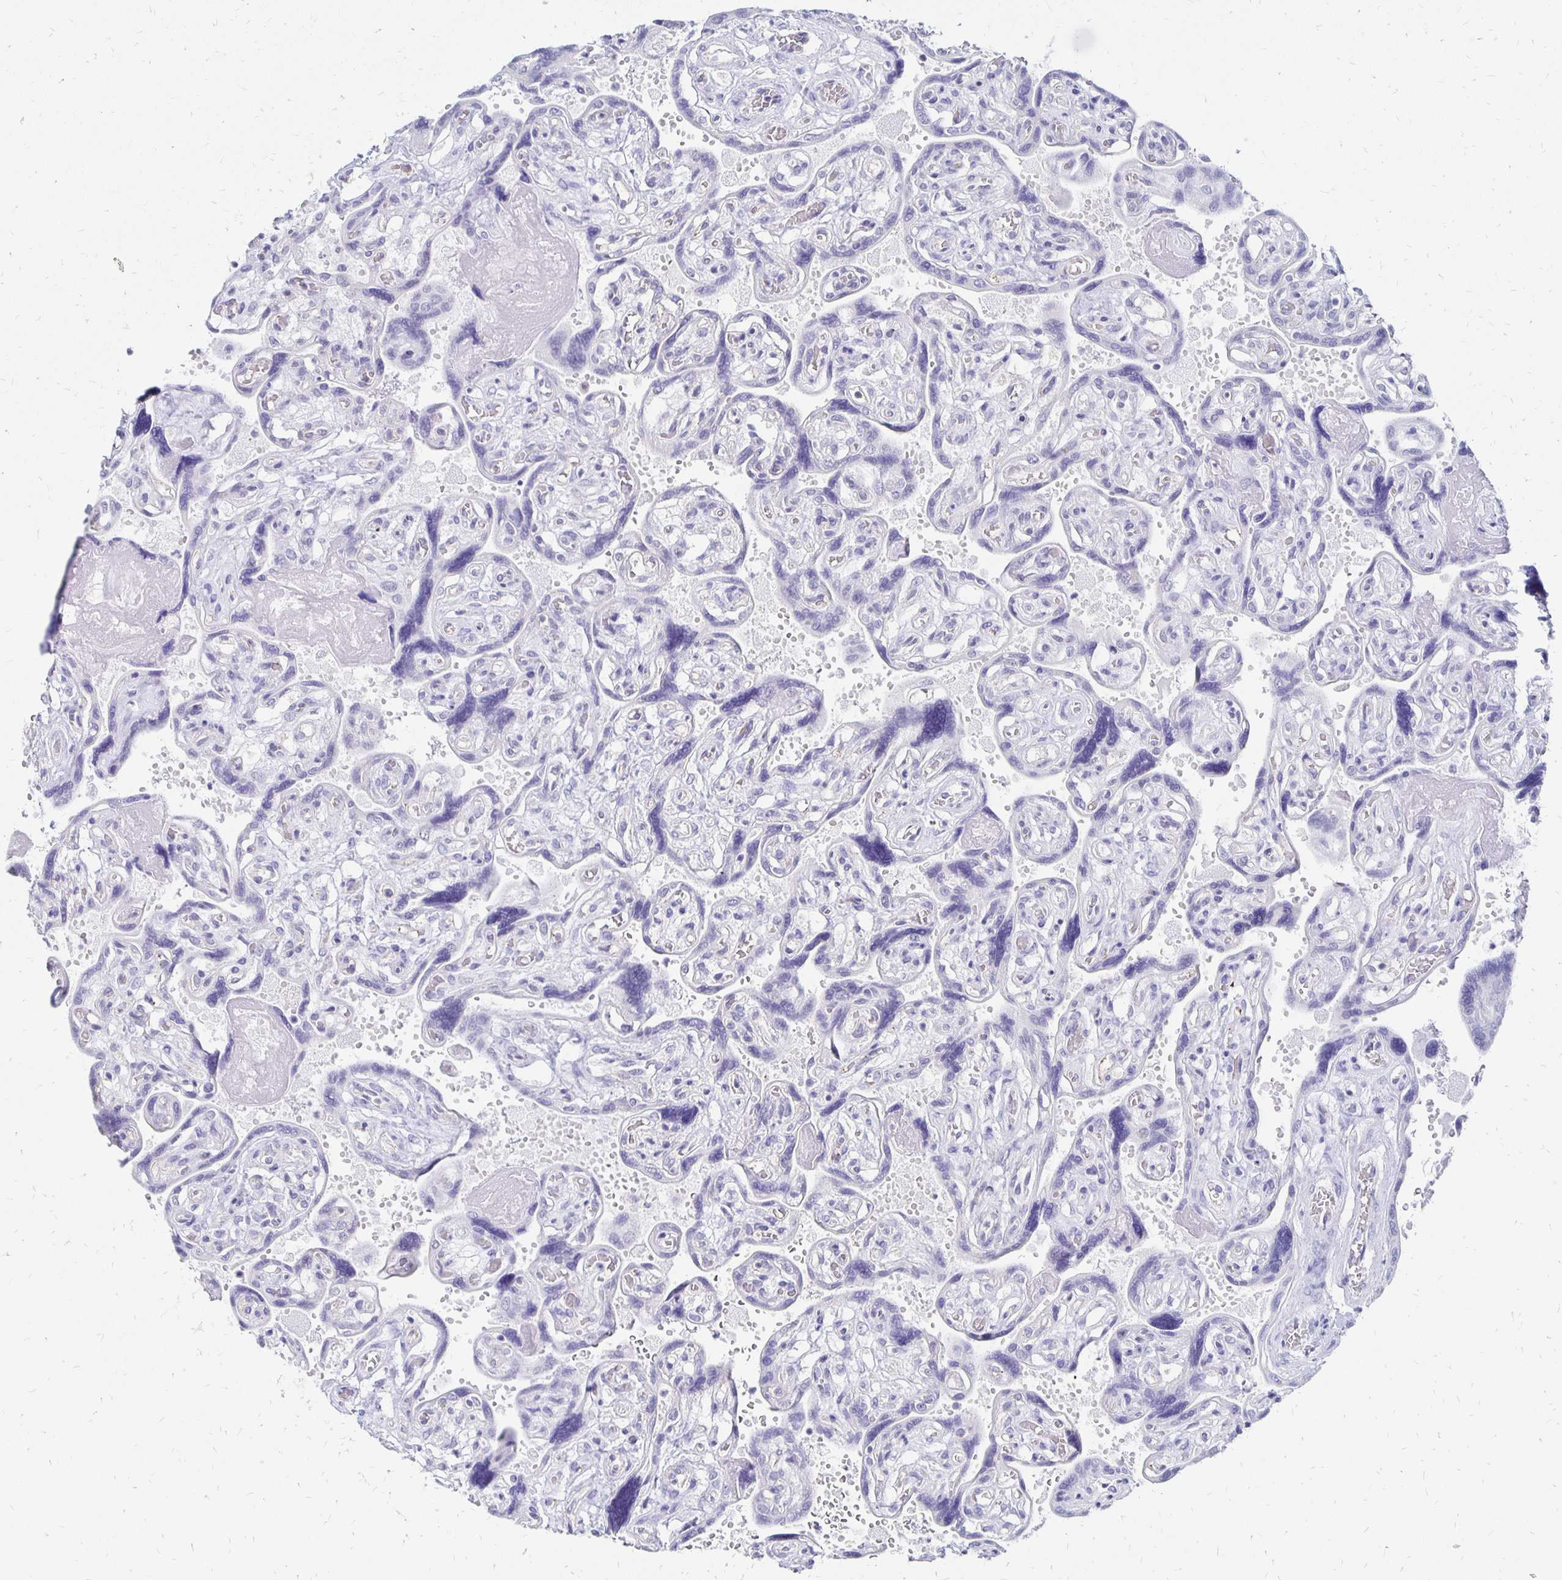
{"staining": {"intensity": "negative", "quantity": "none", "location": "none"}, "tissue": "placenta", "cell_type": "Decidual cells", "image_type": "normal", "snomed": [{"axis": "morphology", "description": "Normal tissue, NOS"}, {"axis": "topography", "description": "Placenta"}], "caption": "DAB (3,3'-diaminobenzidine) immunohistochemical staining of unremarkable placenta displays no significant positivity in decidual cells. The staining is performed using DAB brown chromogen with nuclei counter-stained in using hematoxylin.", "gene": "SYT2", "patient": {"sex": "female", "age": 32}}